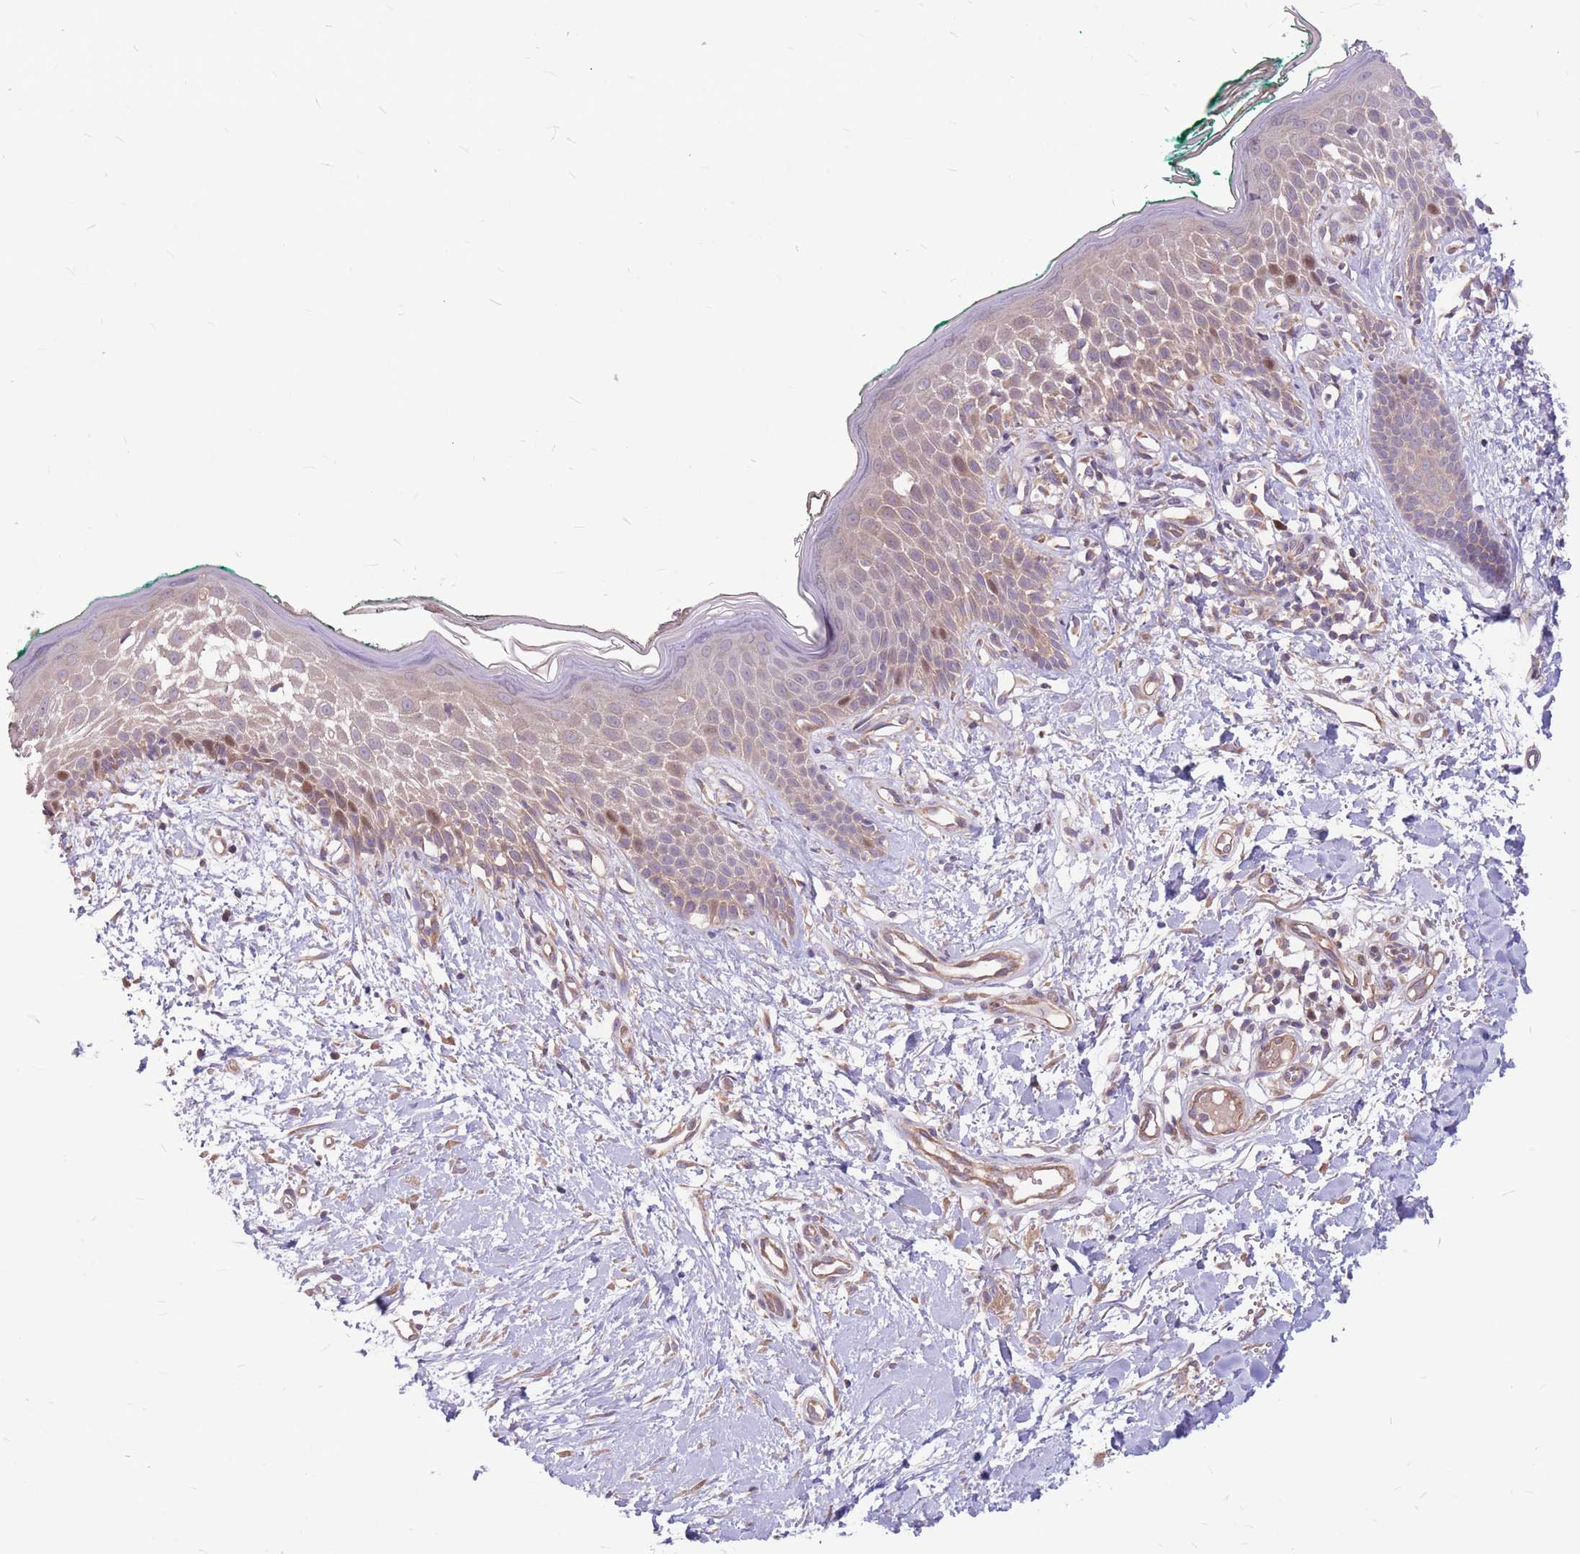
{"staining": {"intensity": "weak", "quantity": ">75%", "location": "cytoplasmic/membranous"}, "tissue": "skin", "cell_type": "Fibroblasts", "image_type": "normal", "snomed": [{"axis": "morphology", "description": "Normal tissue, NOS"}, {"axis": "morphology", "description": "Malignant melanoma, NOS"}, {"axis": "topography", "description": "Skin"}], "caption": "Immunohistochemistry of benign skin shows low levels of weak cytoplasmic/membranous positivity in approximately >75% of fibroblasts. (Stains: DAB in brown, nuclei in blue, Microscopy: brightfield microscopy at high magnification).", "gene": "GMNN", "patient": {"sex": "male", "age": 62}}